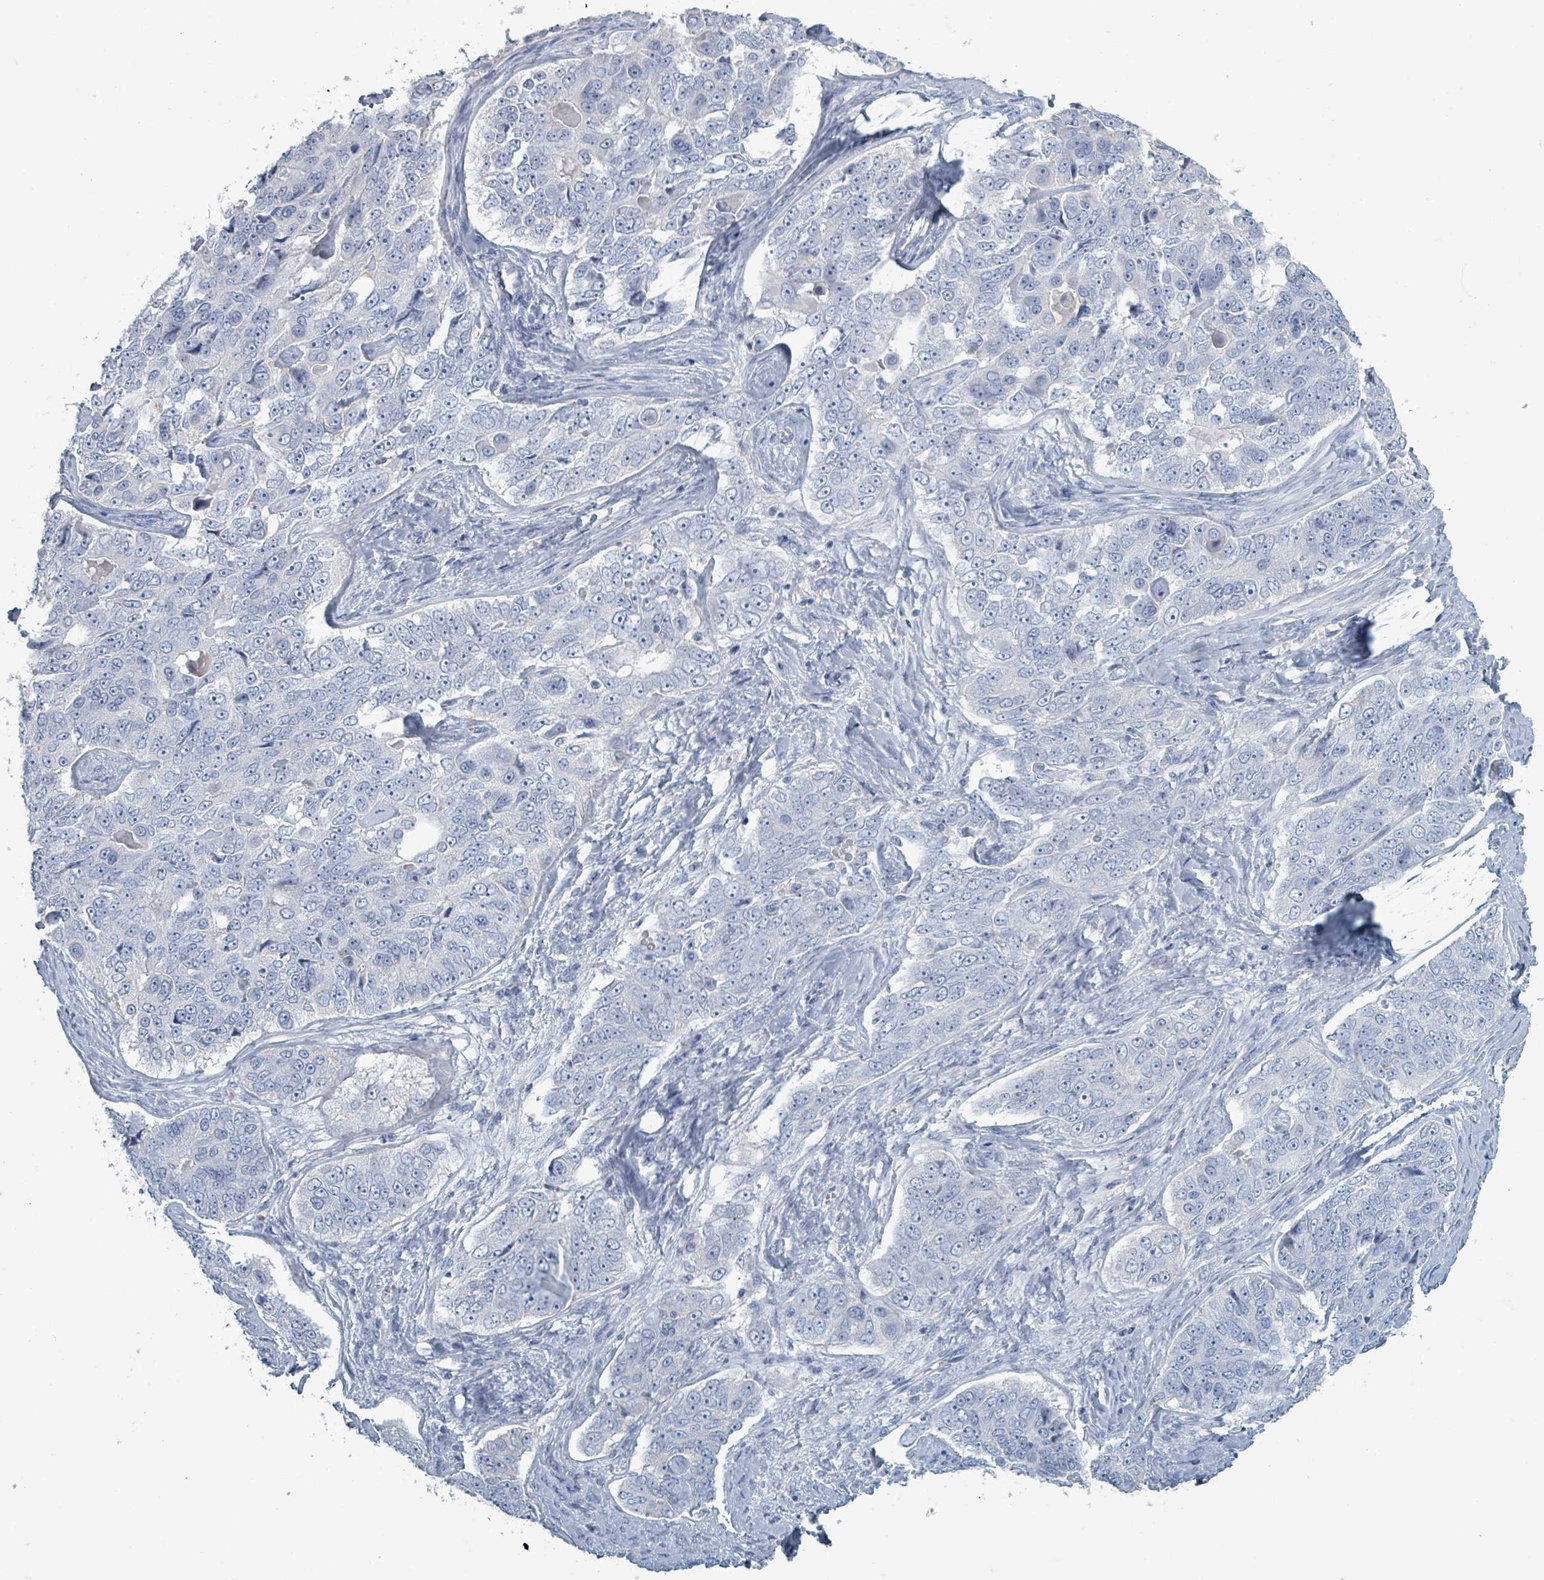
{"staining": {"intensity": "negative", "quantity": "none", "location": "none"}, "tissue": "ovarian cancer", "cell_type": "Tumor cells", "image_type": "cancer", "snomed": [{"axis": "morphology", "description": "Carcinoma, endometroid"}, {"axis": "topography", "description": "Ovary"}], "caption": "IHC histopathology image of neoplastic tissue: human ovarian endometroid carcinoma stained with DAB (3,3'-diaminobenzidine) reveals no significant protein staining in tumor cells. (Brightfield microscopy of DAB IHC at high magnification).", "gene": "HEATR5A", "patient": {"sex": "female", "age": 51}}